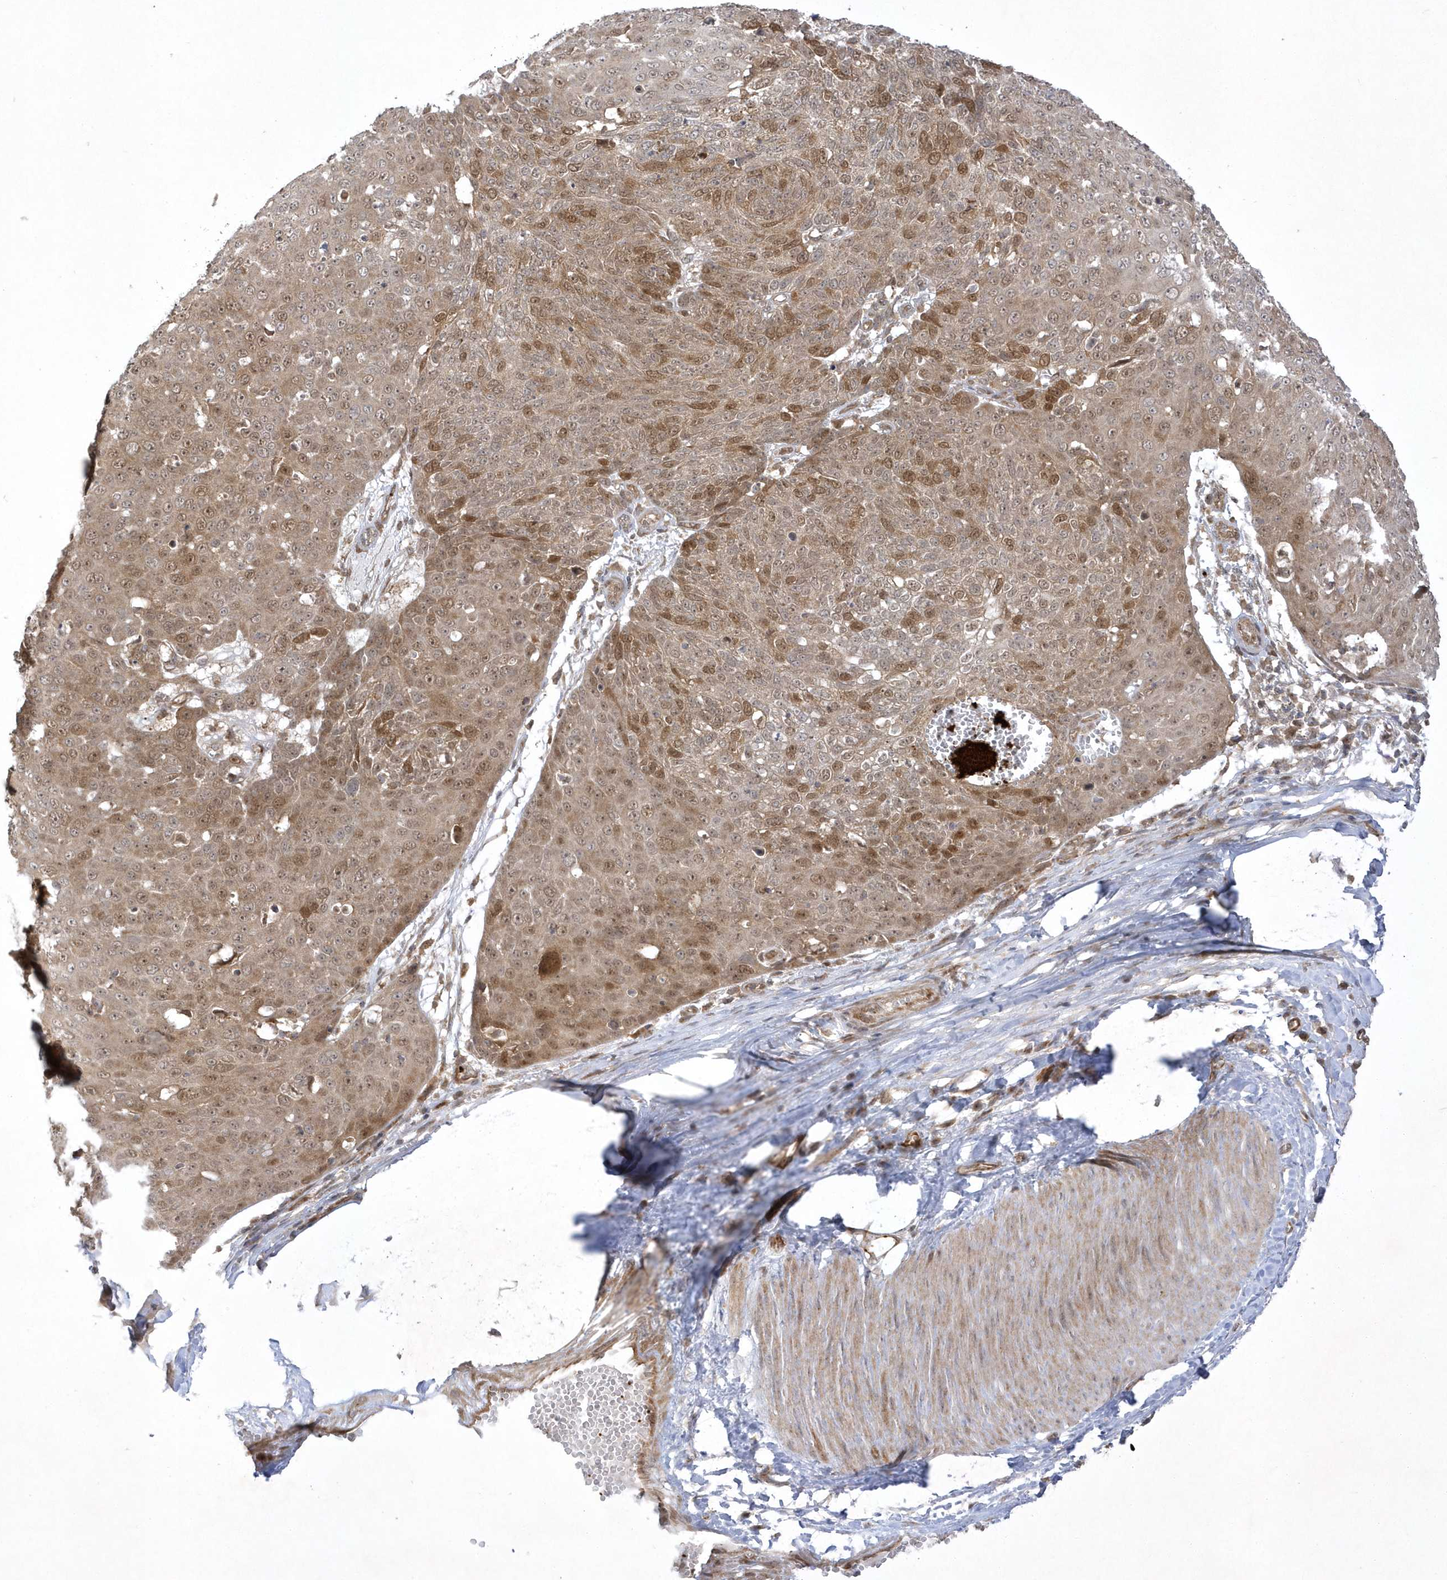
{"staining": {"intensity": "moderate", "quantity": ">75%", "location": "cytoplasmic/membranous,nuclear"}, "tissue": "skin cancer", "cell_type": "Tumor cells", "image_type": "cancer", "snomed": [{"axis": "morphology", "description": "Squamous cell carcinoma, NOS"}, {"axis": "topography", "description": "Skin"}], "caption": "The histopathology image displays a brown stain indicating the presence of a protein in the cytoplasmic/membranous and nuclear of tumor cells in skin cancer (squamous cell carcinoma).", "gene": "NAF1", "patient": {"sex": "male", "age": 71}}